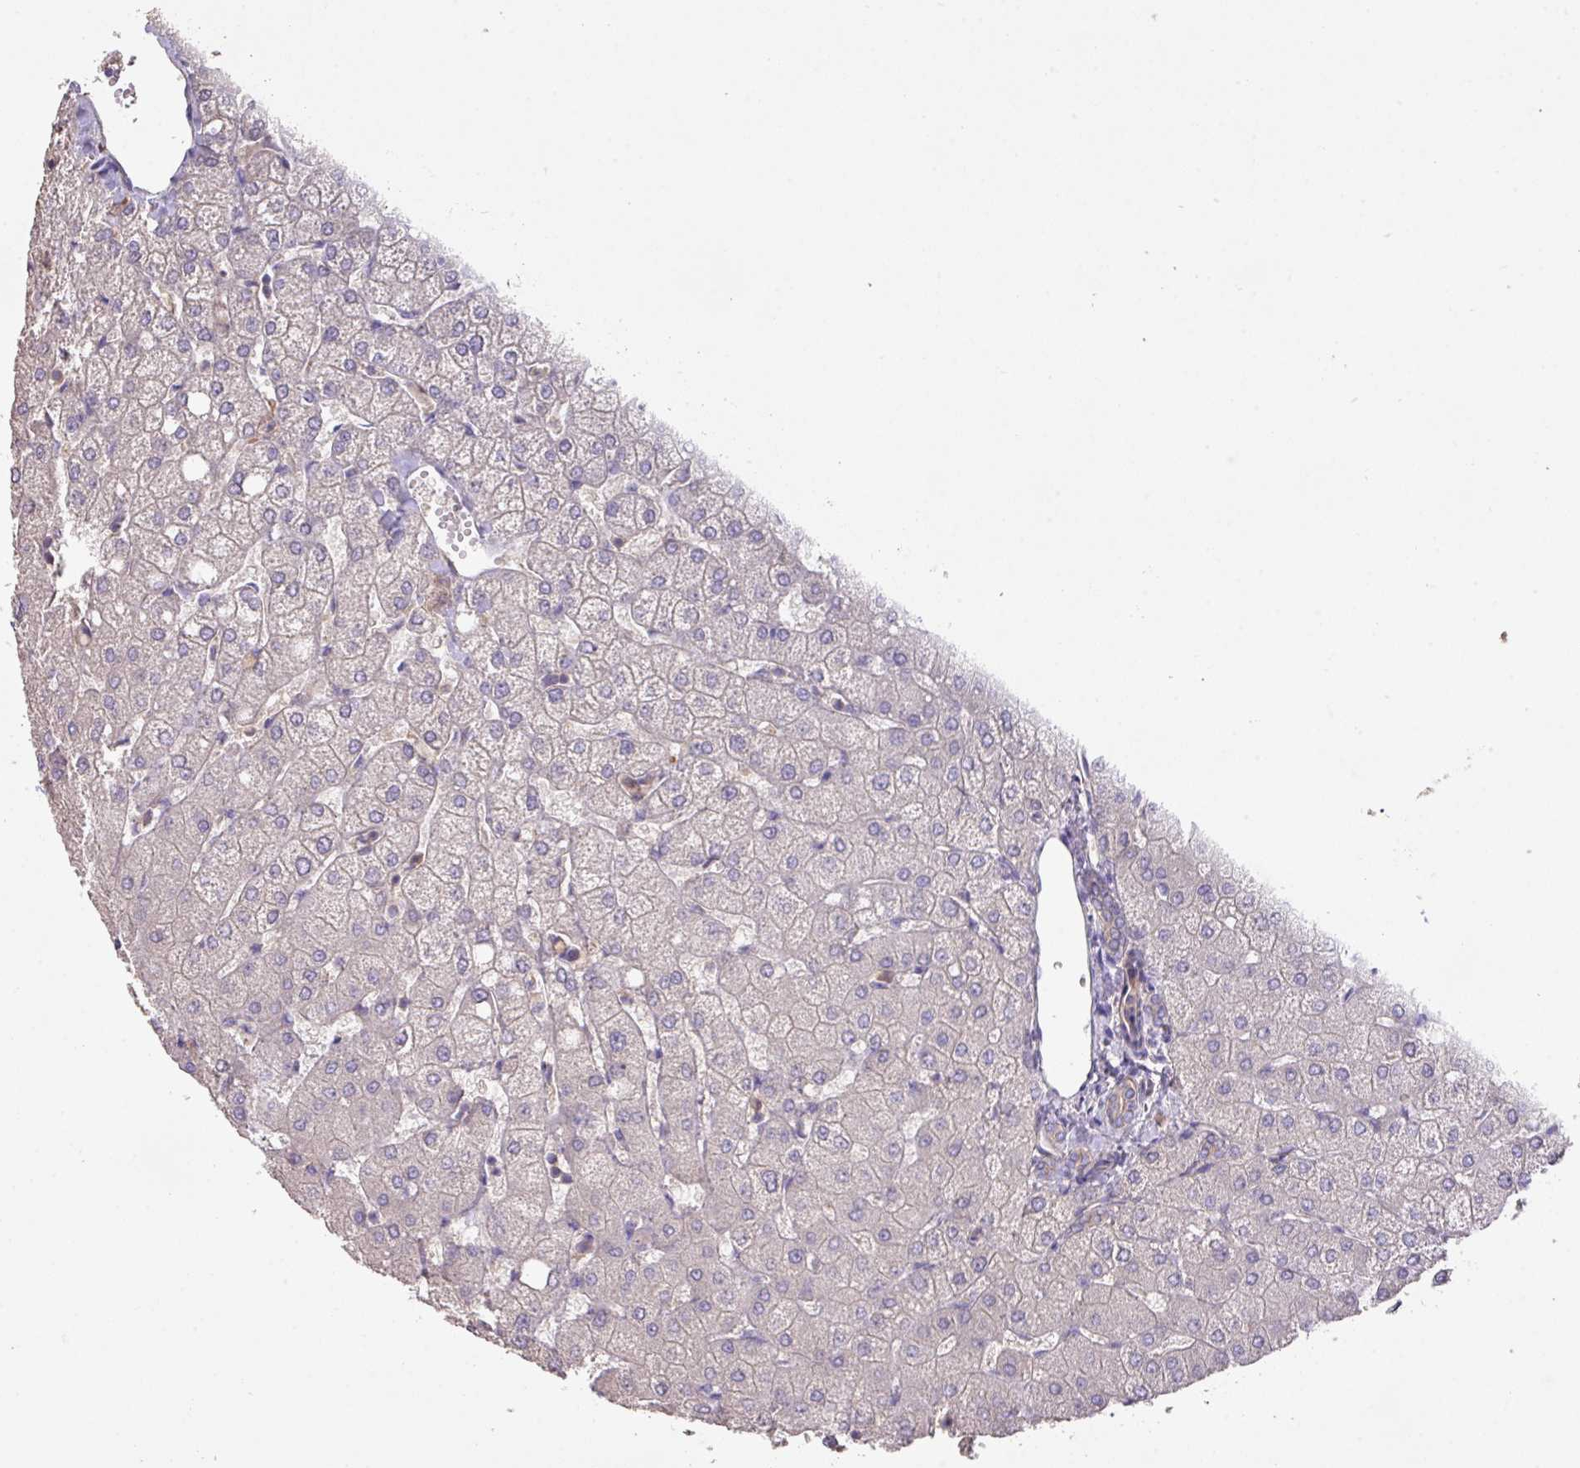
{"staining": {"intensity": "negative", "quantity": "none", "location": "none"}, "tissue": "liver", "cell_type": "Cholangiocytes", "image_type": "normal", "snomed": [{"axis": "morphology", "description": "Normal tissue, NOS"}, {"axis": "topography", "description": "Liver"}], "caption": "The image reveals no significant staining in cholangiocytes of liver. The staining was performed using DAB (3,3'-diaminobenzidine) to visualize the protein expression in brown, while the nuclei were stained in blue with hematoxylin (Magnification: 20x).", "gene": "CALML4", "patient": {"sex": "female", "age": 54}}